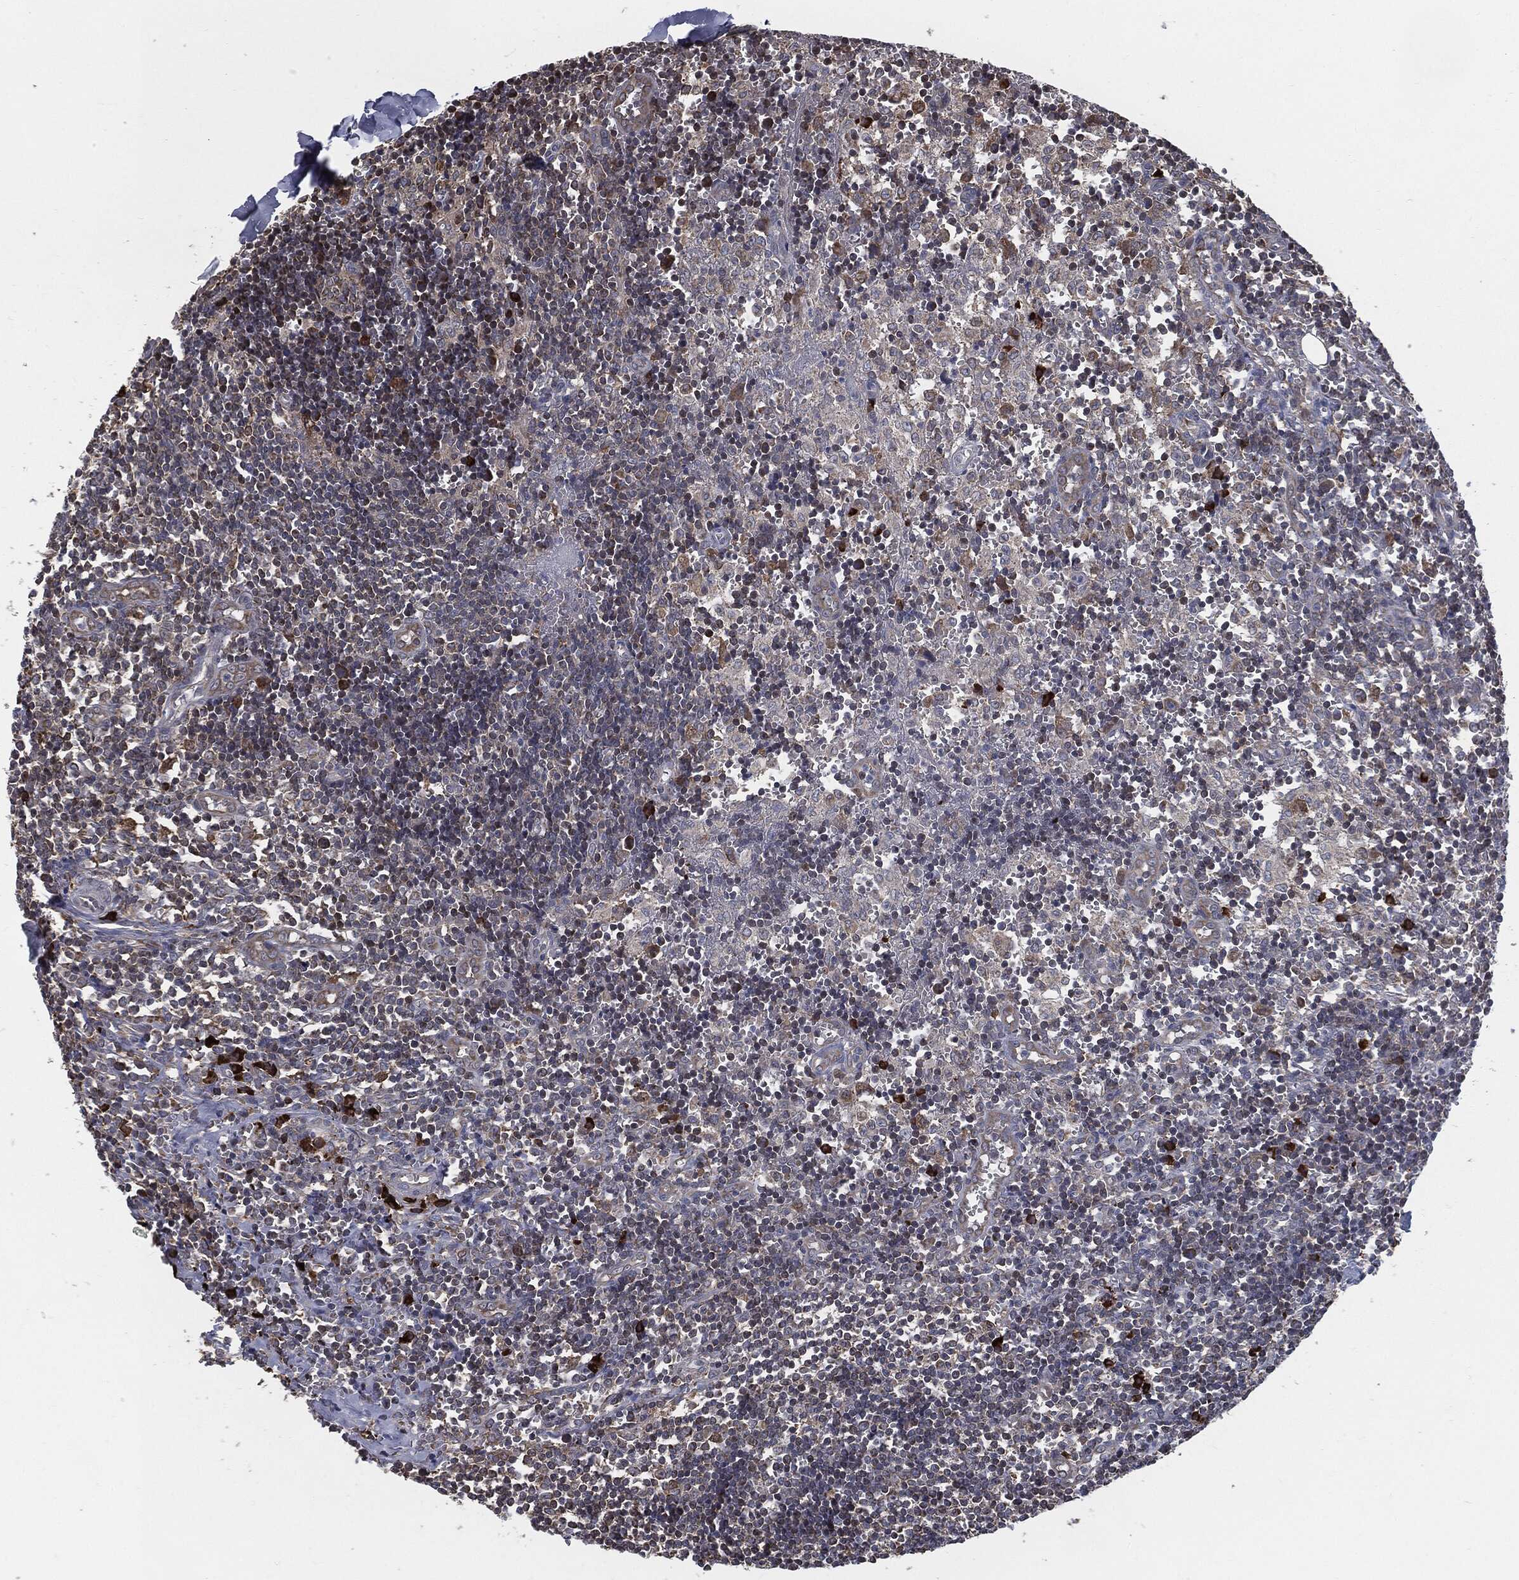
{"staining": {"intensity": "strong", "quantity": "<25%", "location": "cytoplasmic/membranous"}, "tissue": "lymph node", "cell_type": "Non-germinal center cells", "image_type": "normal", "snomed": [{"axis": "morphology", "description": "Normal tissue, NOS"}, {"axis": "topography", "description": "Lymph node"}, {"axis": "topography", "description": "Salivary gland"}], "caption": "Non-germinal center cells display strong cytoplasmic/membranous positivity in approximately <25% of cells in unremarkable lymph node. The protein of interest is stained brown, and the nuclei are stained in blue (DAB IHC with brightfield microscopy, high magnification).", "gene": "PRDX4", "patient": {"sex": "male", "age": 78}}